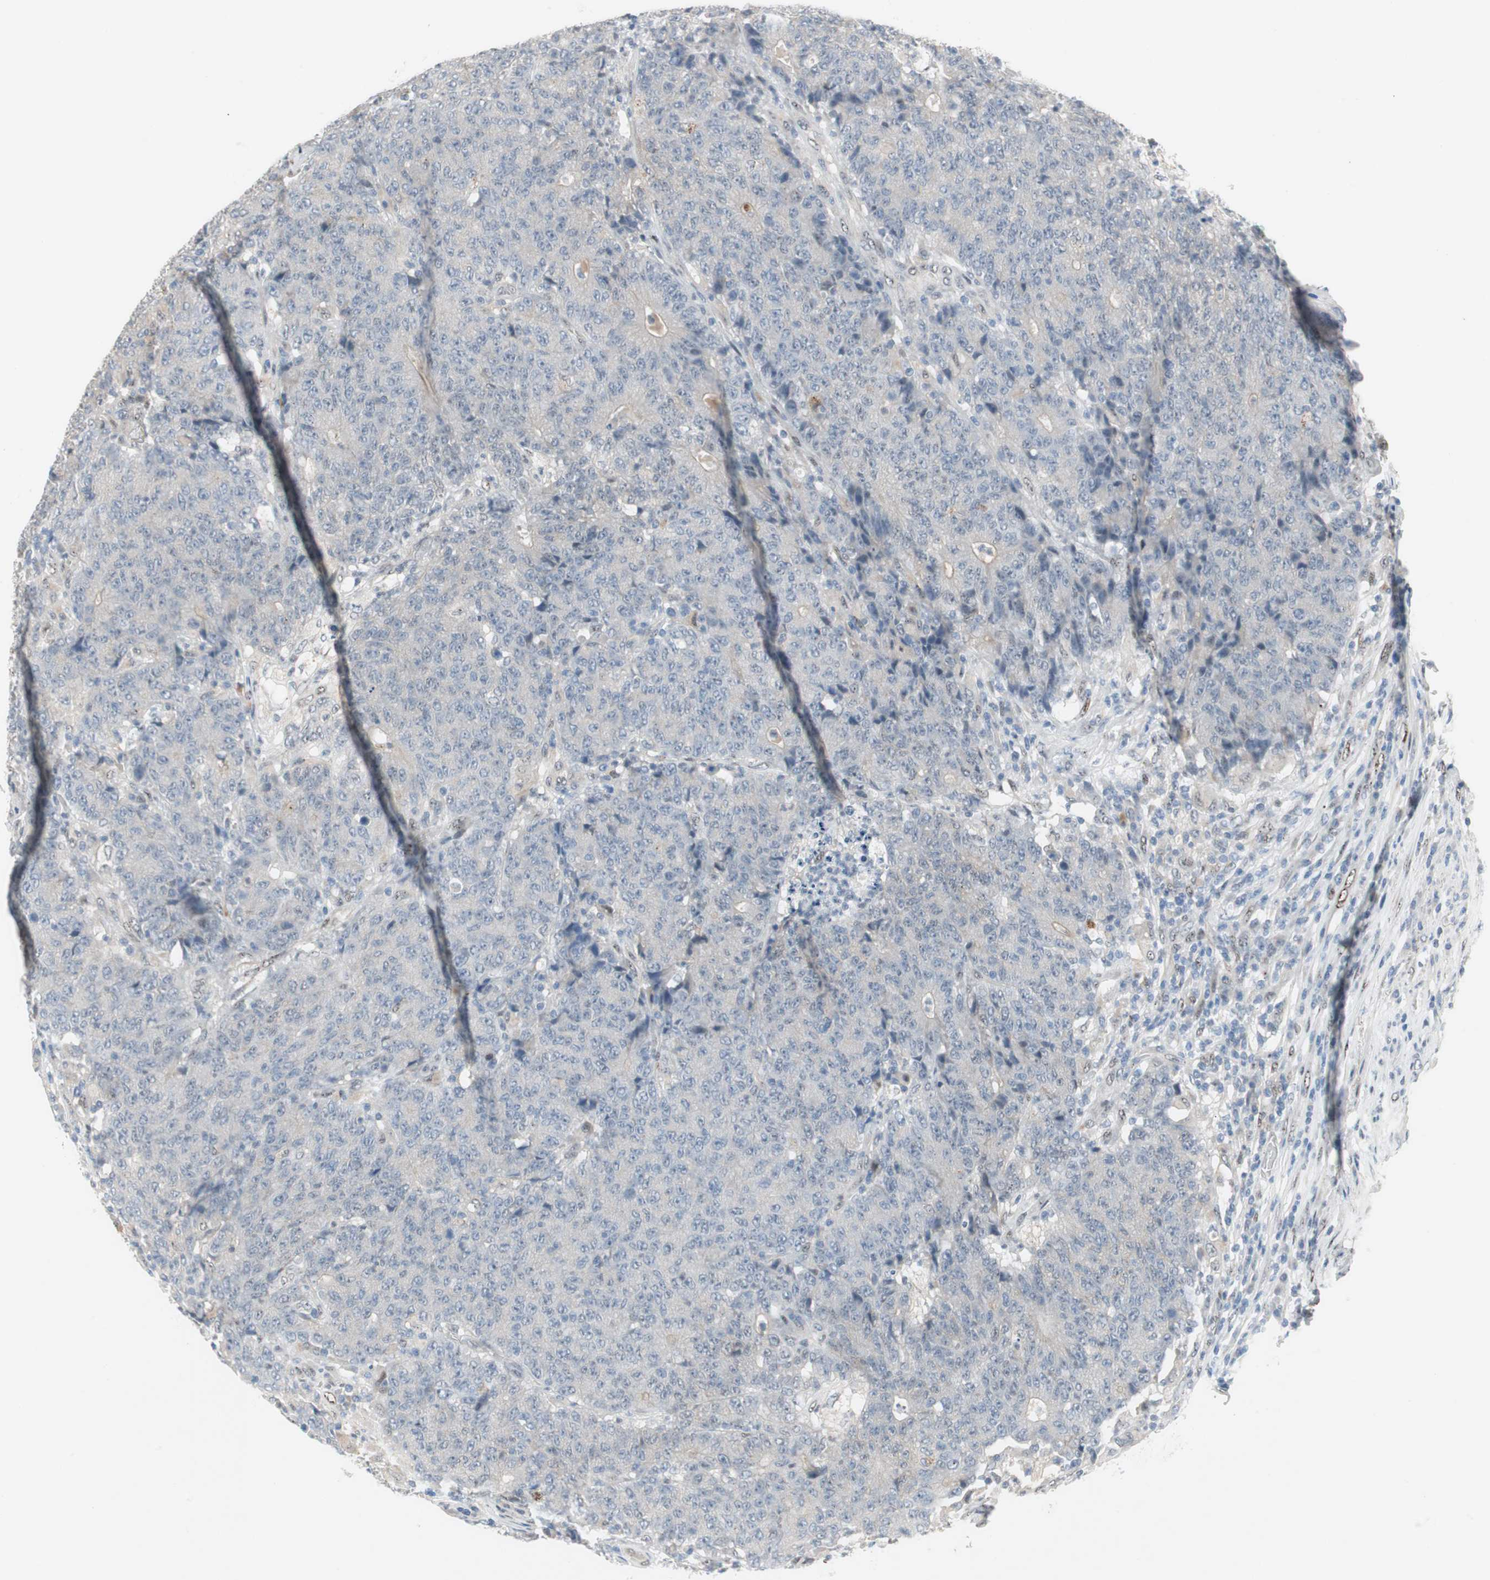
{"staining": {"intensity": "negative", "quantity": "none", "location": "none"}, "tissue": "colorectal cancer", "cell_type": "Tumor cells", "image_type": "cancer", "snomed": [{"axis": "morphology", "description": "Normal tissue, NOS"}, {"axis": "morphology", "description": "Adenocarcinoma, NOS"}, {"axis": "topography", "description": "Colon"}], "caption": "Protein analysis of colorectal adenocarcinoma exhibits no significant positivity in tumor cells.", "gene": "CAND2", "patient": {"sex": "female", "age": 75}}